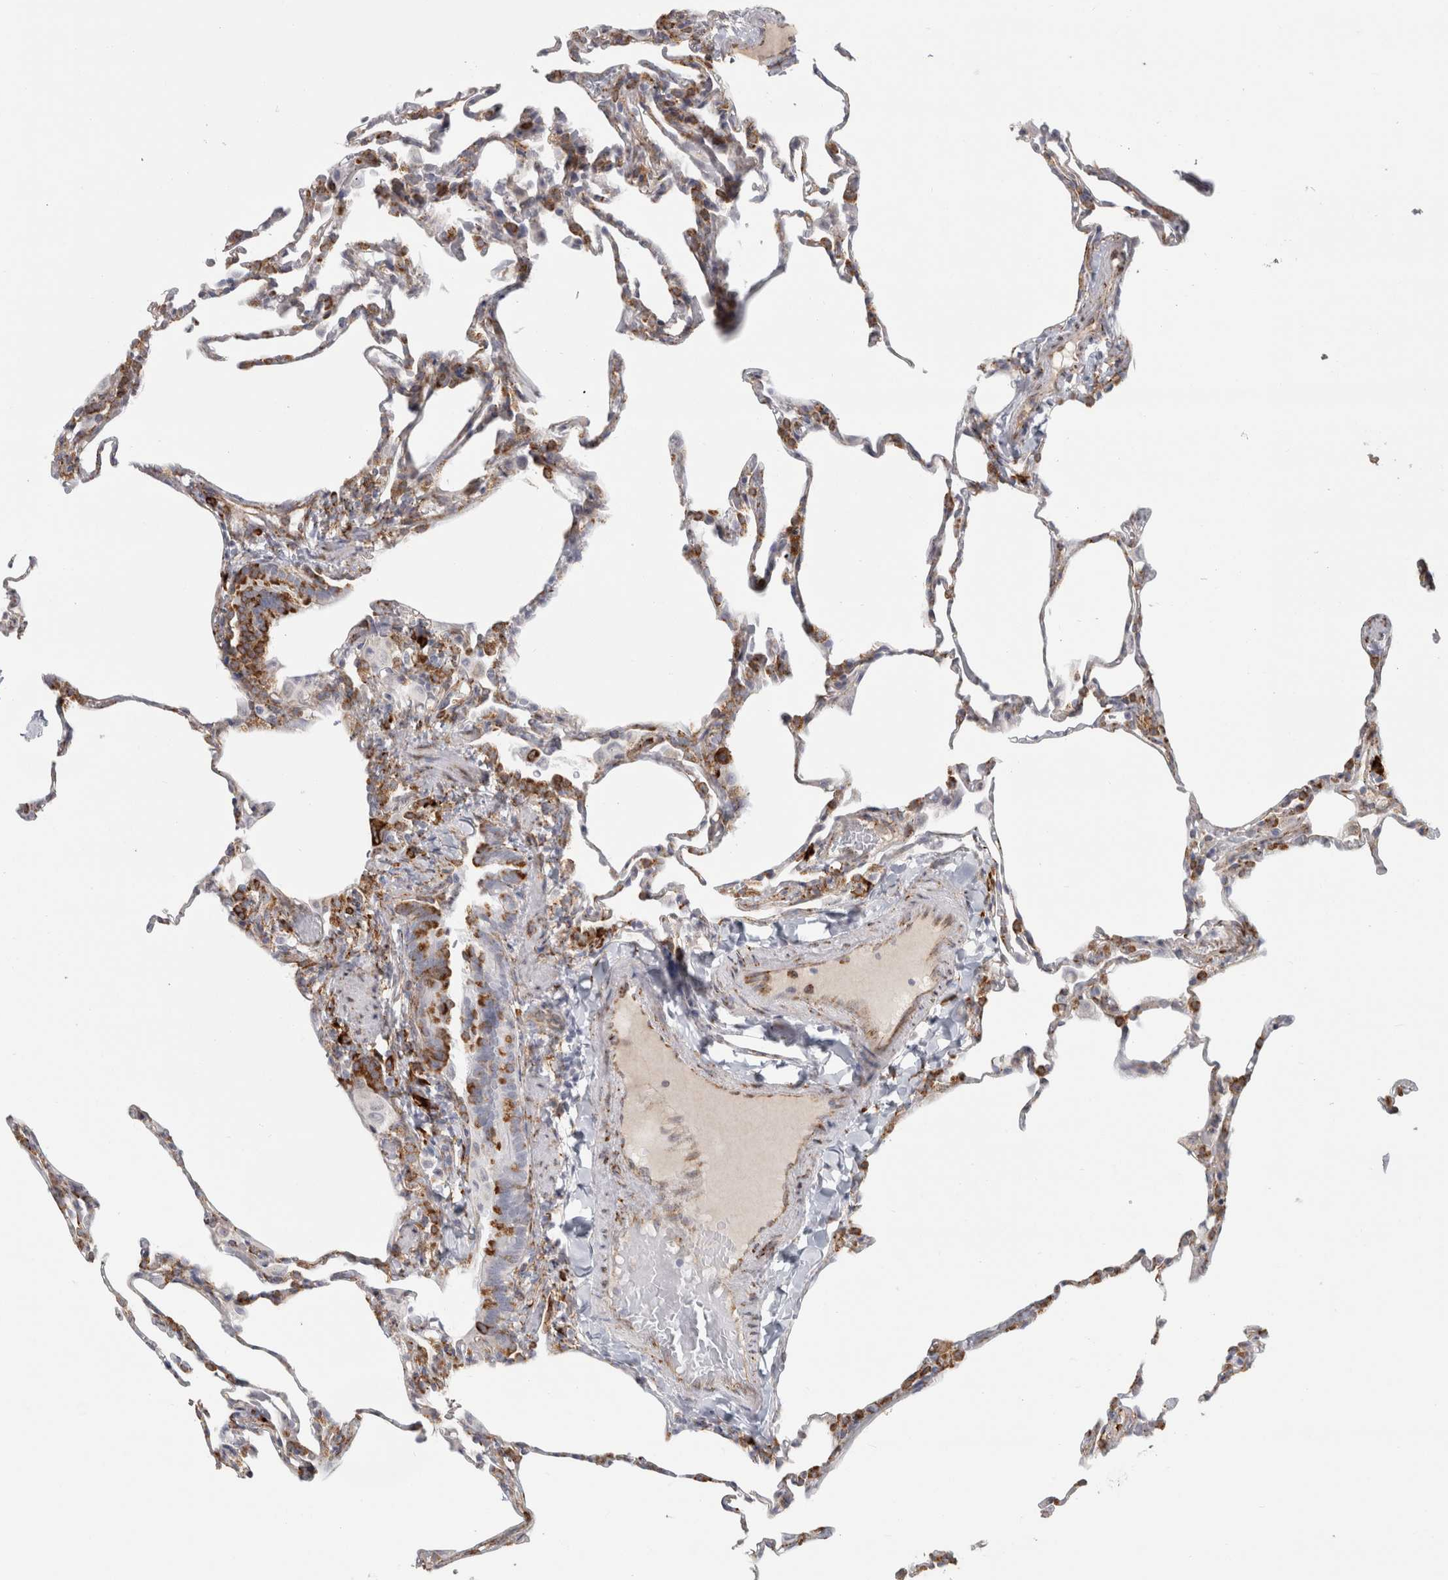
{"staining": {"intensity": "moderate", "quantity": "<25%", "location": "cytoplasmic/membranous"}, "tissue": "lung", "cell_type": "Alveolar cells", "image_type": "normal", "snomed": [{"axis": "morphology", "description": "Normal tissue, NOS"}, {"axis": "topography", "description": "Lung"}], "caption": "IHC image of unremarkable lung: human lung stained using IHC displays low levels of moderate protein expression localized specifically in the cytoplasmic/membranous of alveolar cells, appearing as a cytoplasmic/membranous brown color.", "gene": "OSTN", "patient": {"sex": "male", "age": 20}}